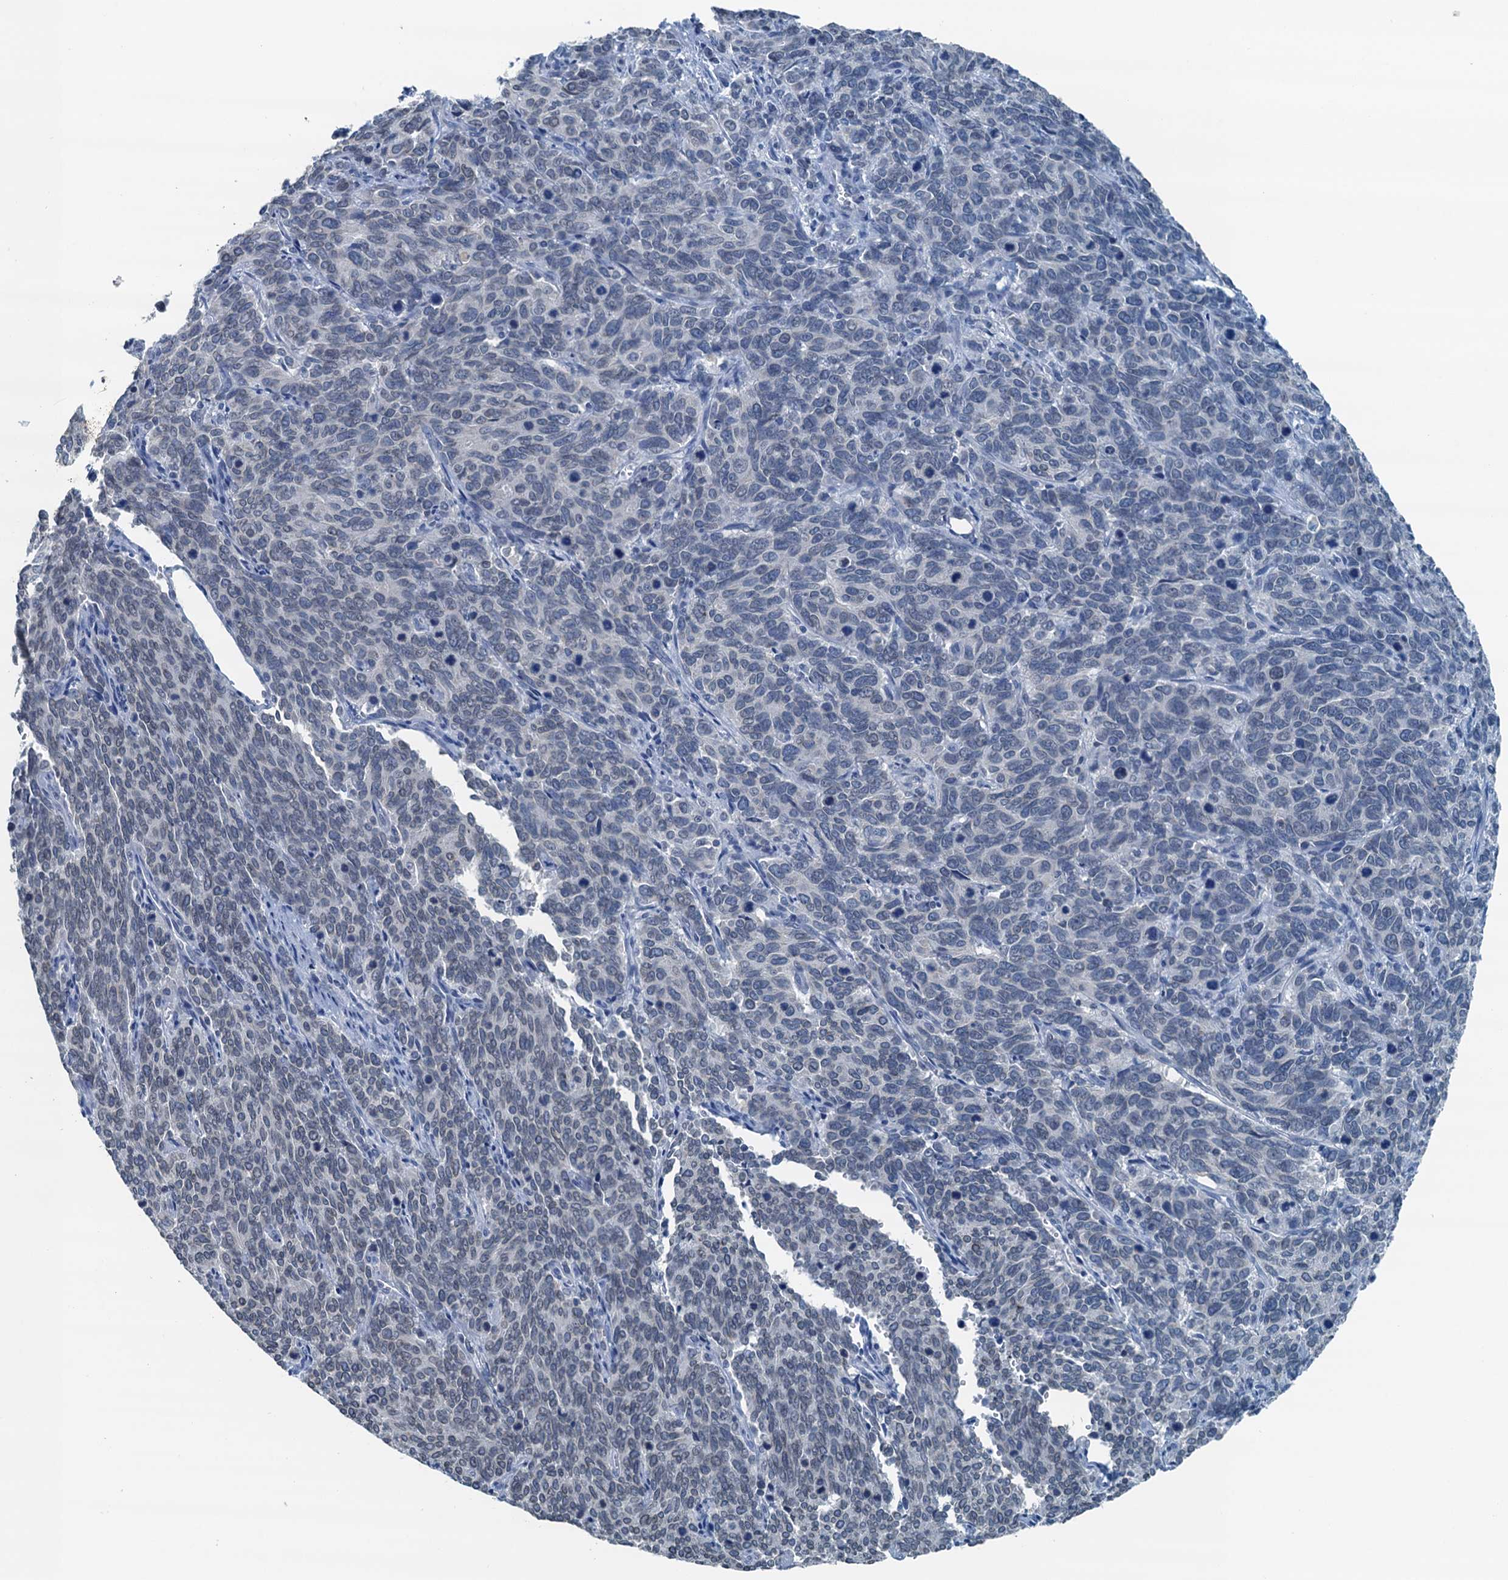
{"staining": {"intensity": "weak", "quantity": "<25%", "location": "nuclear"}, "tissue": "cervical cancer", "cell_type": "Tumor cells", "image_type": "cancer", "snomed": [{"axis": "morphology", "description": "Squamous cell carcinoma, NOS"}, {"axis": "topography", "description": "Cervix"}], "caption": "High magnification brightfield microscopy of cervical cancer stained with DAB (3,3'-diaminobenzidine) (brown) and counterstained with hematoxylin (blue): tumor cells show no significant staining.", "gene": "C11orf54", "patient": {"sex": "female", "age": 60}}